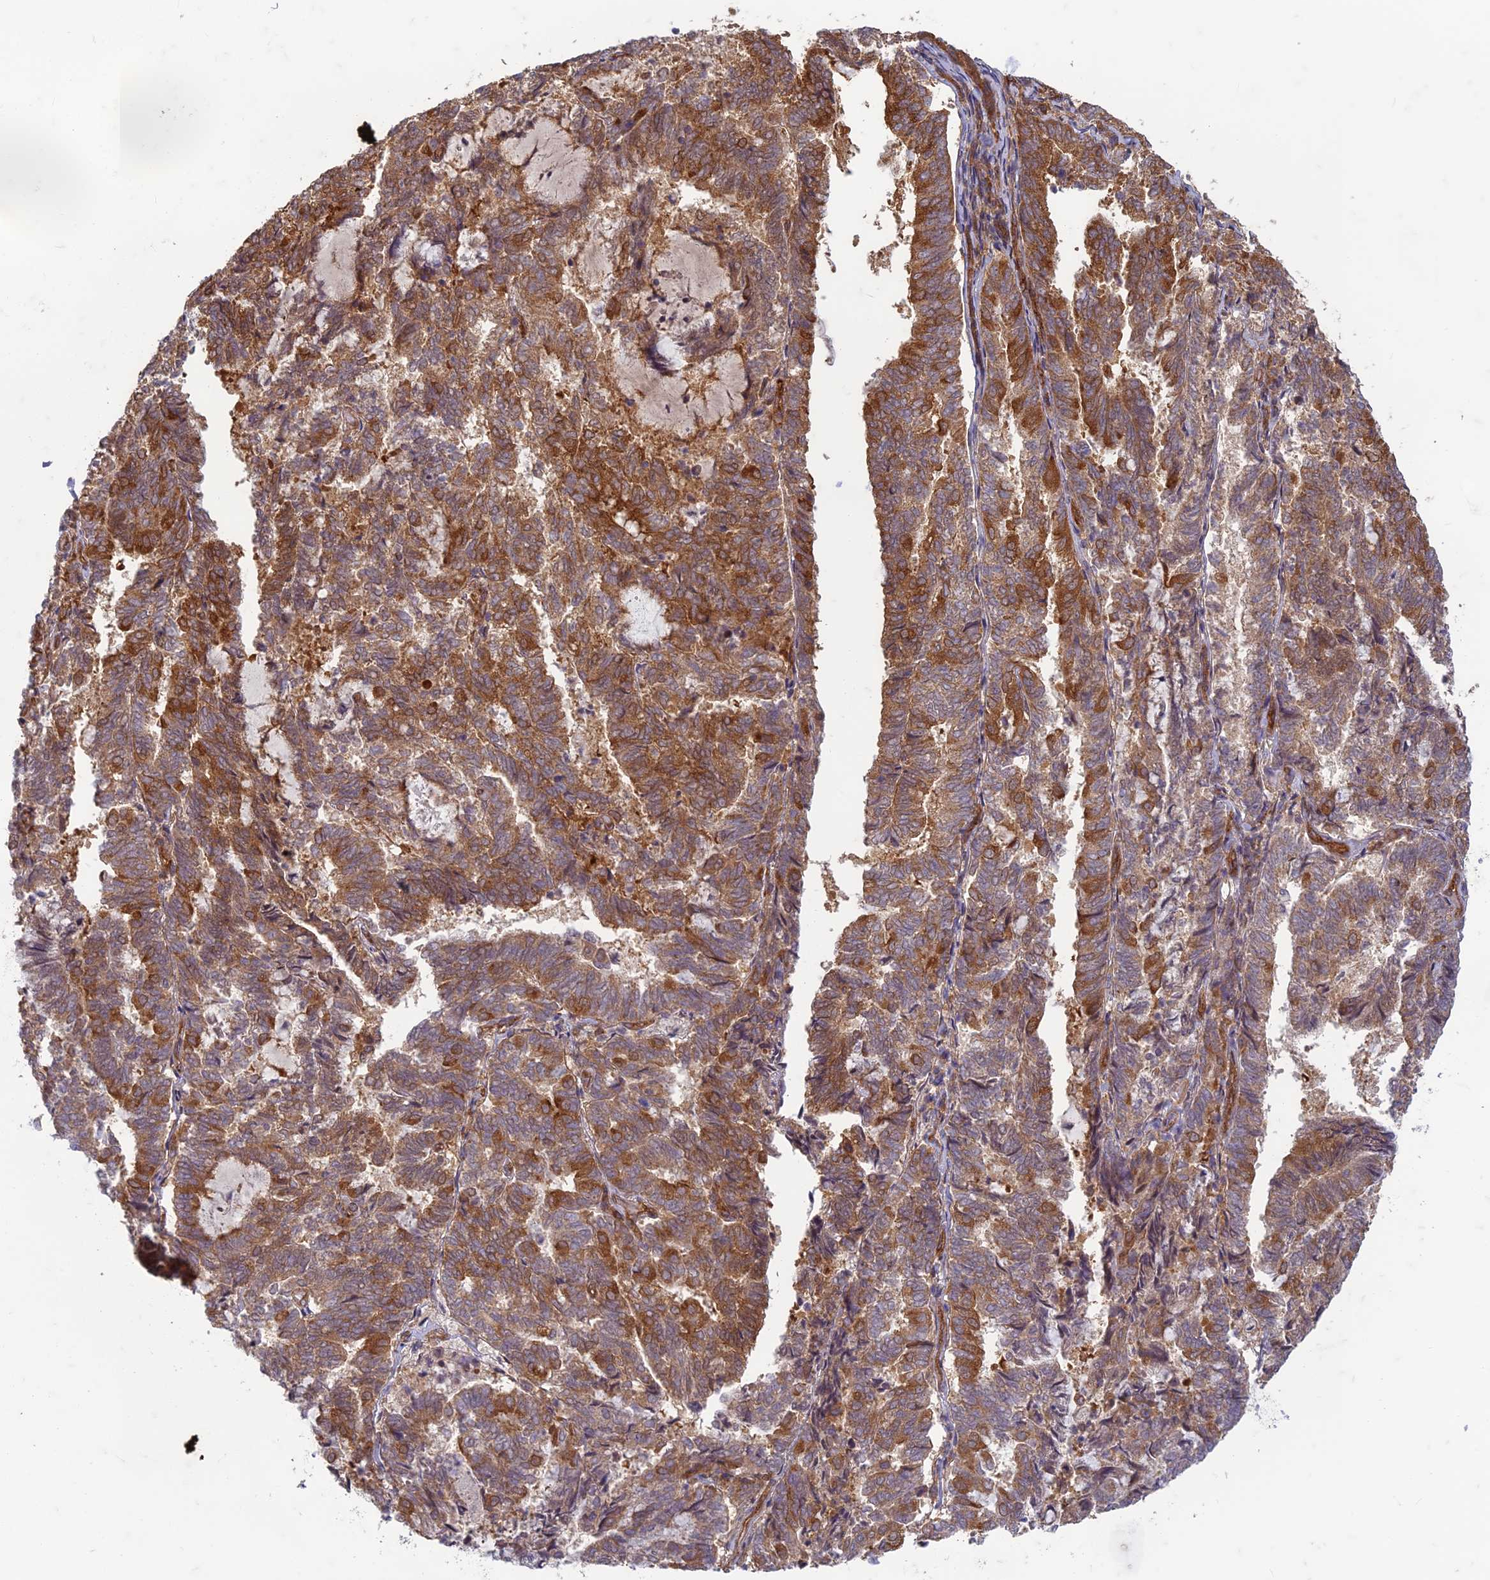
{"staining": {"intensity": "strong", "quantity": "25%-75%", "location": "cytoplasmic/membranous"}, "tissue": "endometrial cancer", "cell_type": "Tumor cells", "image_type": "cancer", "snomed": [{"axis": "morphology", "description": "Adenocarcinoma, NOS"}, {"axis": "topography", "description": "Endometrium"}], "caption": "A high-resolution micrograph shows immunohistochemistry staining of endometrial adenocarcinoma, which shows strong cytoplasmic/membranous expression in about 25%-75% of tumor cells.", "gene": "TCF25", "patient": {"sex": "female", "age": 80}}